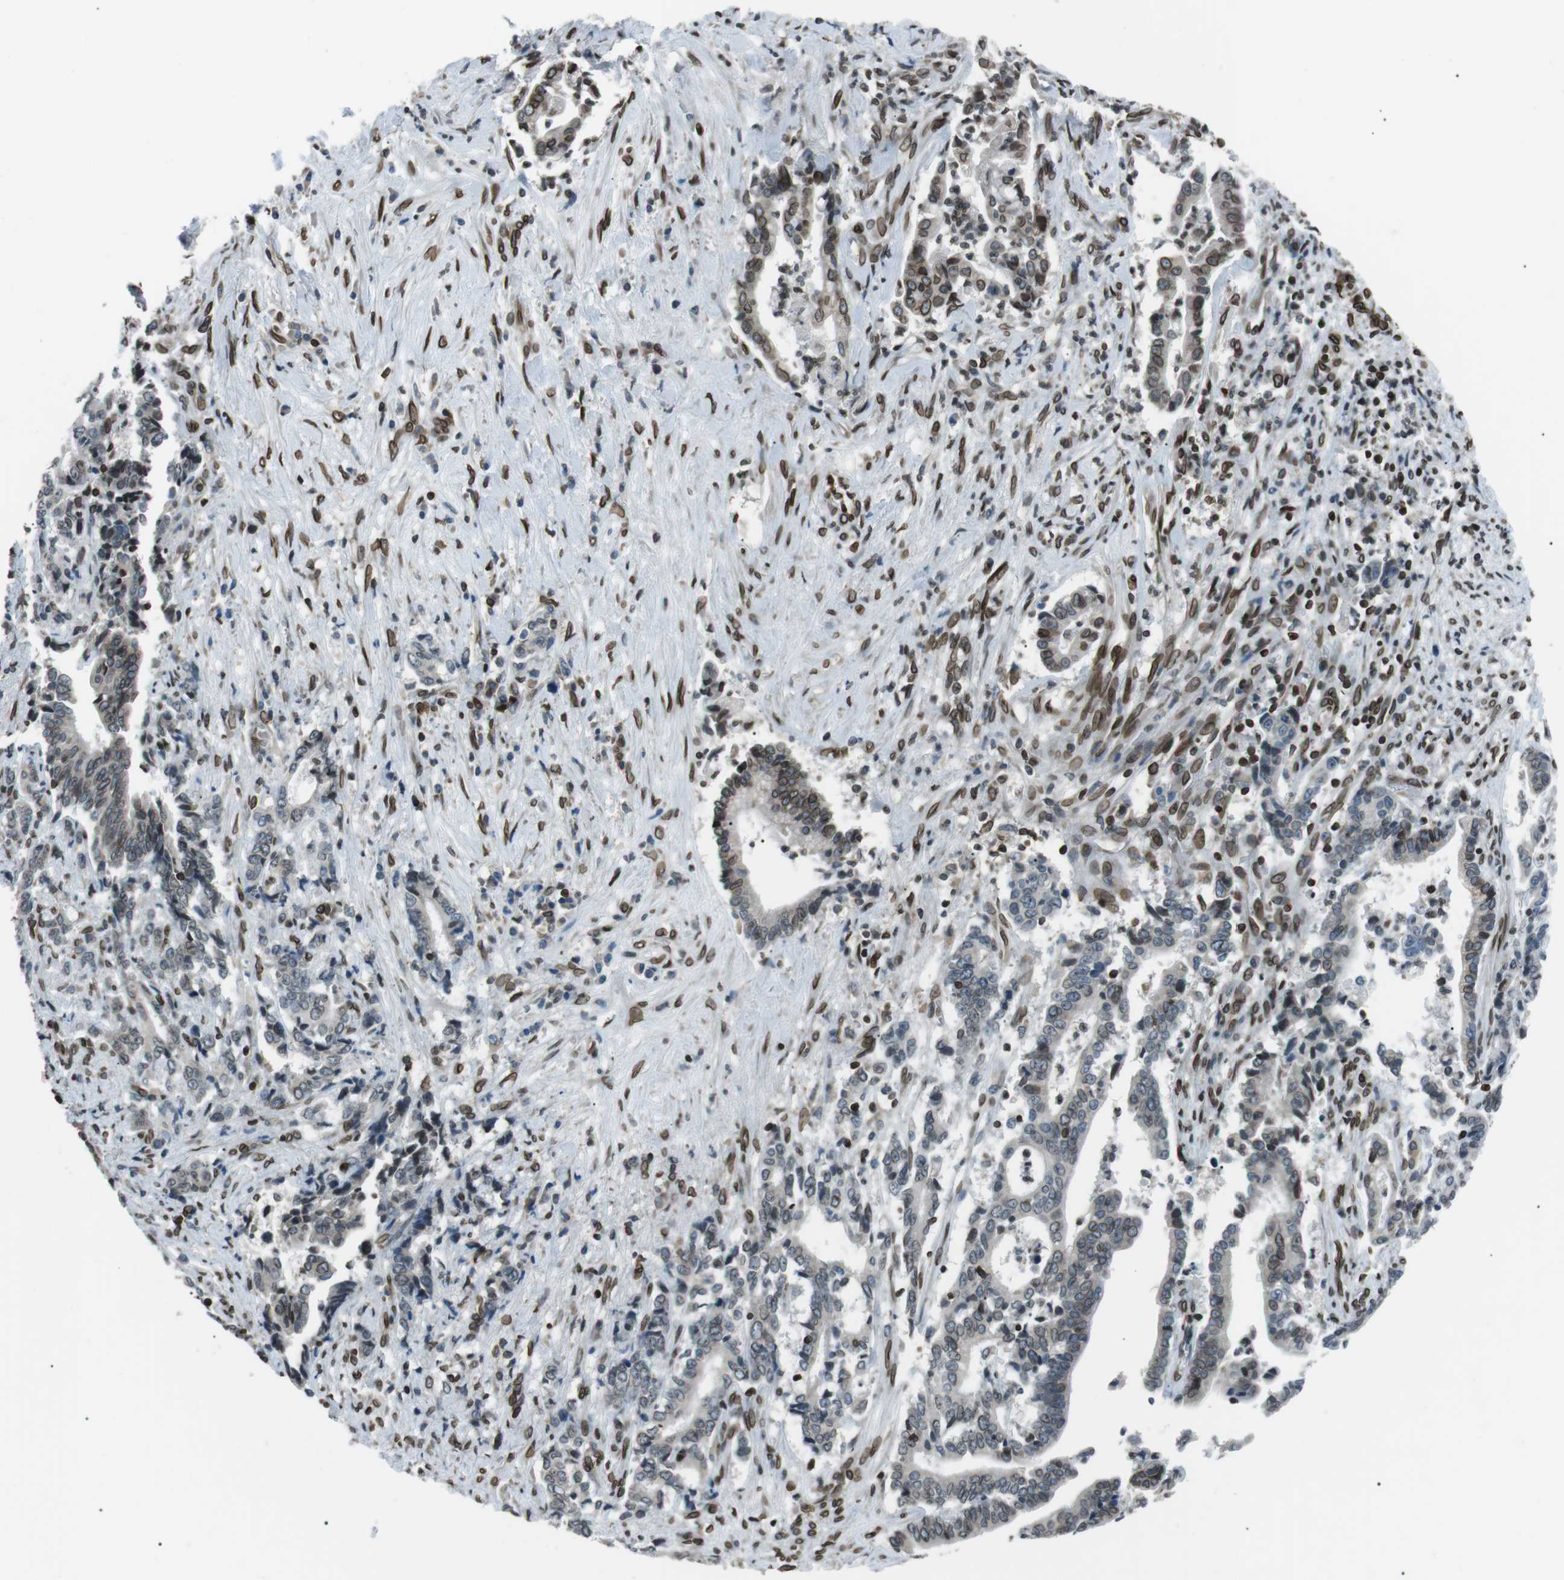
{"staining": {"intensity": "moderate", "quantity": "25%-75%", "location": "cytoplasmic/membranous,nuclear"}, "tissue": "liver cancer", "cell_type": "Tumor cells", "image_type": "cancer", "snomed": [{"axis": "morphology", "description": "Cholangiocarcinoma"}, {"axis": "topography", "description": "Liver"}], "caption": "An immunohistochemistry image of tumor tissue is shown. Protein staining in brown highlights moderate cytoplasmic/membranous and nuclear positivity in liver cancer (cholangiocarcinoma) within tumor cells.", "gene": "TMX4", "patient": {"sex": "male", "age": 57}}